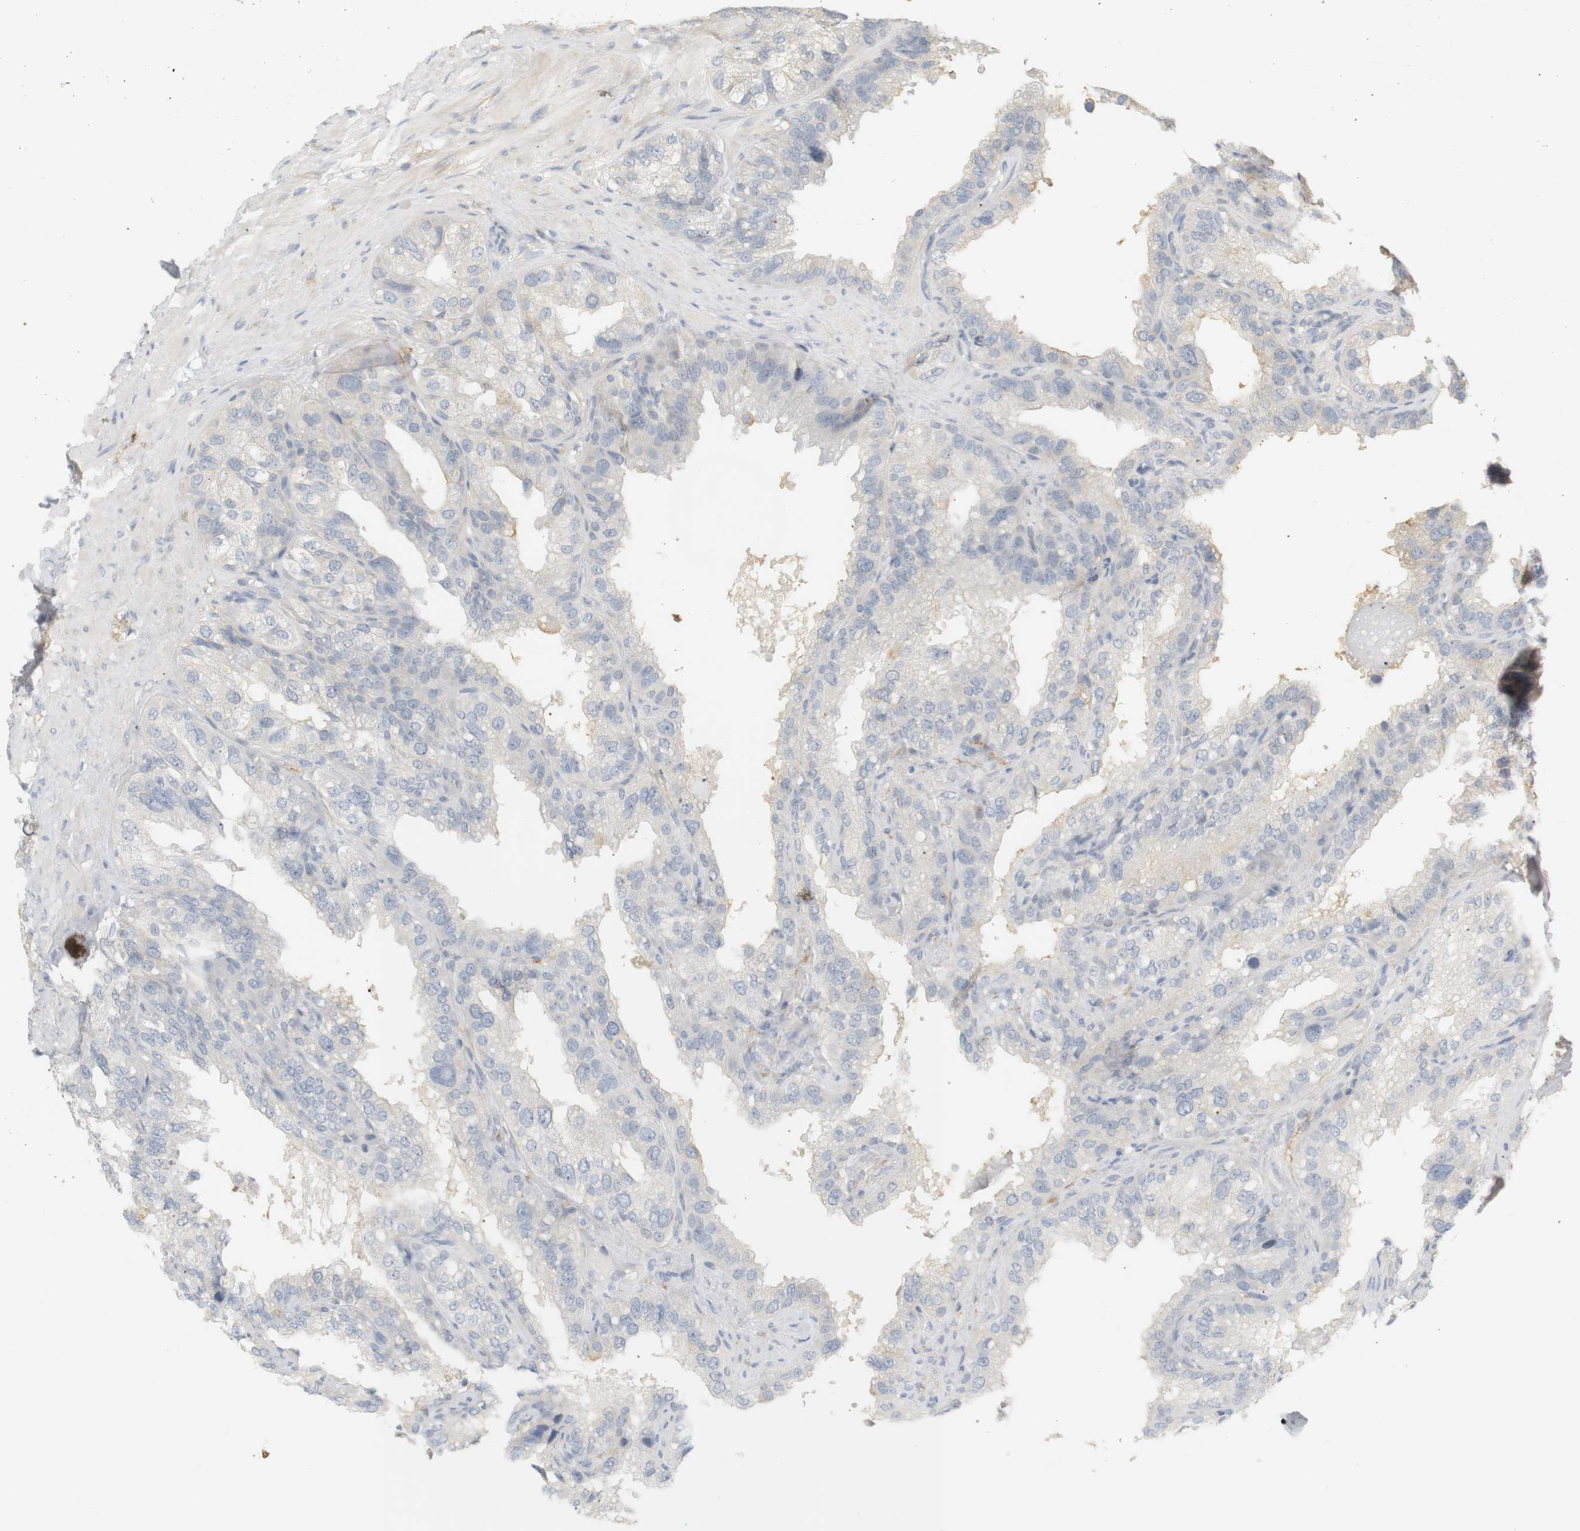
{"staining": {"intensity": "weak", "quantity": "<25%", "location": "cytoplasmic/membranous"}, "tissue": "seminal vesicle", "cell_type": "Glandular cells", "image_type": "normal", "snomed": [{"axis": "morphology", "description": "Normal tissue, NOS"}, {"axis": "topography", "description": "Seminal veicle"}], "caption": "Glandular cells are negative for brown protein staining in unremarkable seminal vesicle. (Brightfield microscopy of DAB (3,3'-diaminobenzidine) immunohistochemistry (IHC) at high magnification).", "gene": "RTN3", "patient": {"sex": "male", "age": 68}}